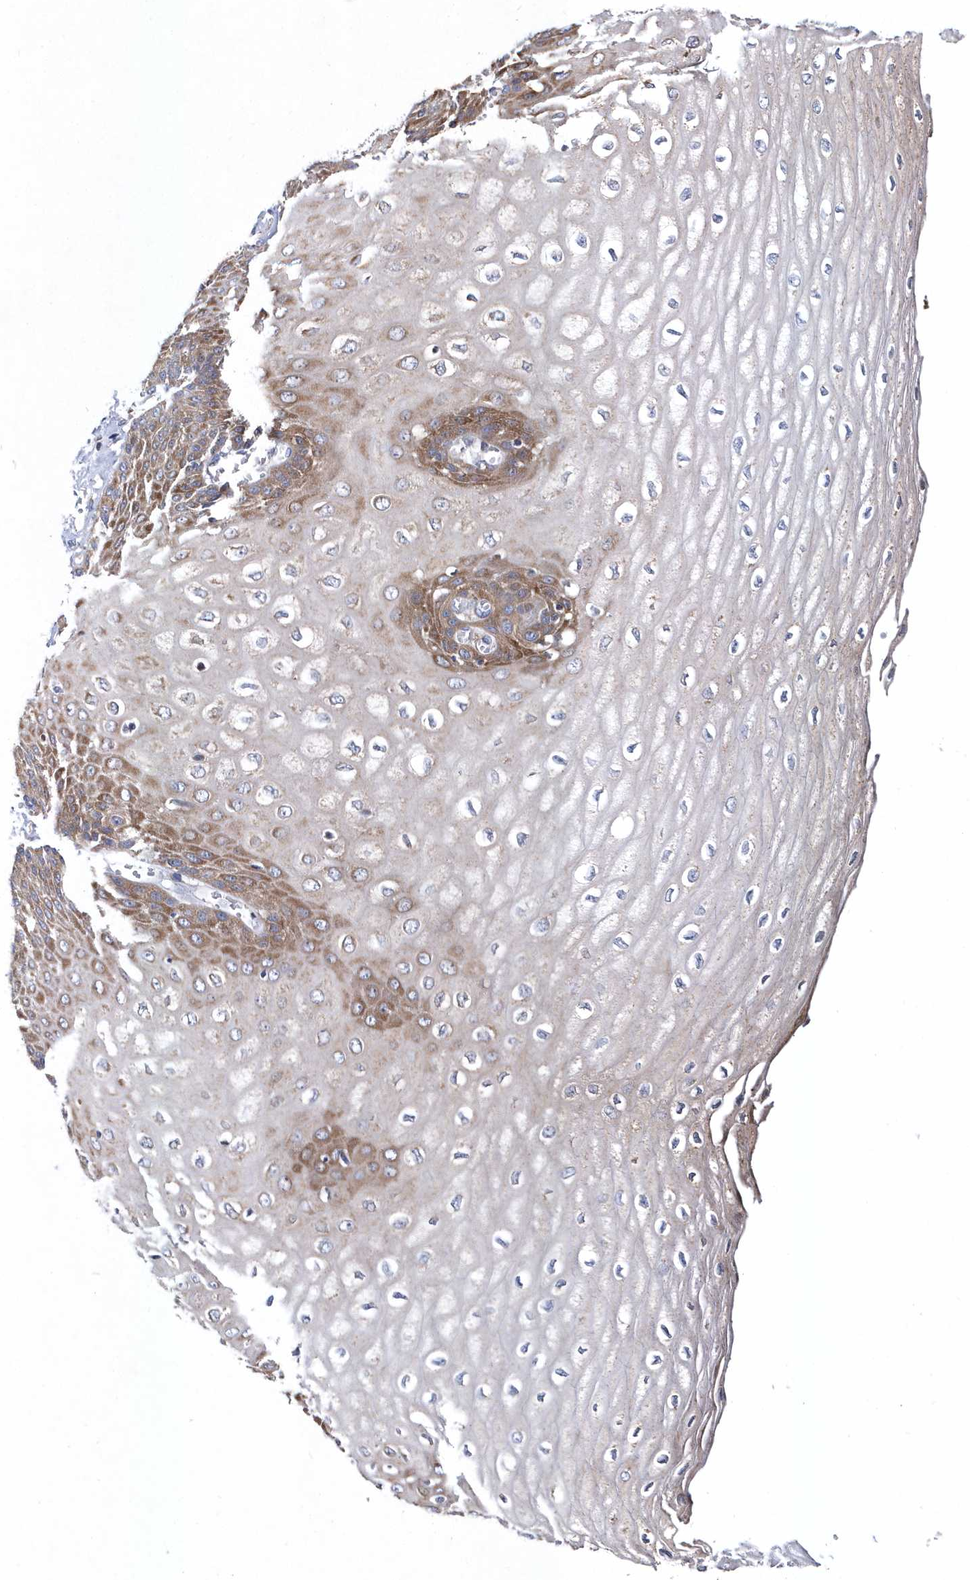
{"staining": {"intensity": "moderate", "quantity": "25%-75%", "location": "cytoplasmic/membranous"}, "tissue": "esophagus", "cell_type": "Squamous epithelial cells", "image_type": "normal", "snomed": [{"axis": "morphology", "description": "Normal tissue, NOS"}, {"axis": "topography", "description": "Esophagus"}], "caption": "Protein staining of benign esophagus shows moderate cytoplasmic/membranous expression in approximately 25%-75% of squamous epithelial cells. The protein of interest is stained brown, and the nuclei are stained in blue (DAB (3,3'-diaminobenzidine) IHC with brightfield microscopy, high magnification).", "gene": "JKAMP", "patient": {"sex": "male", "age": 60}}